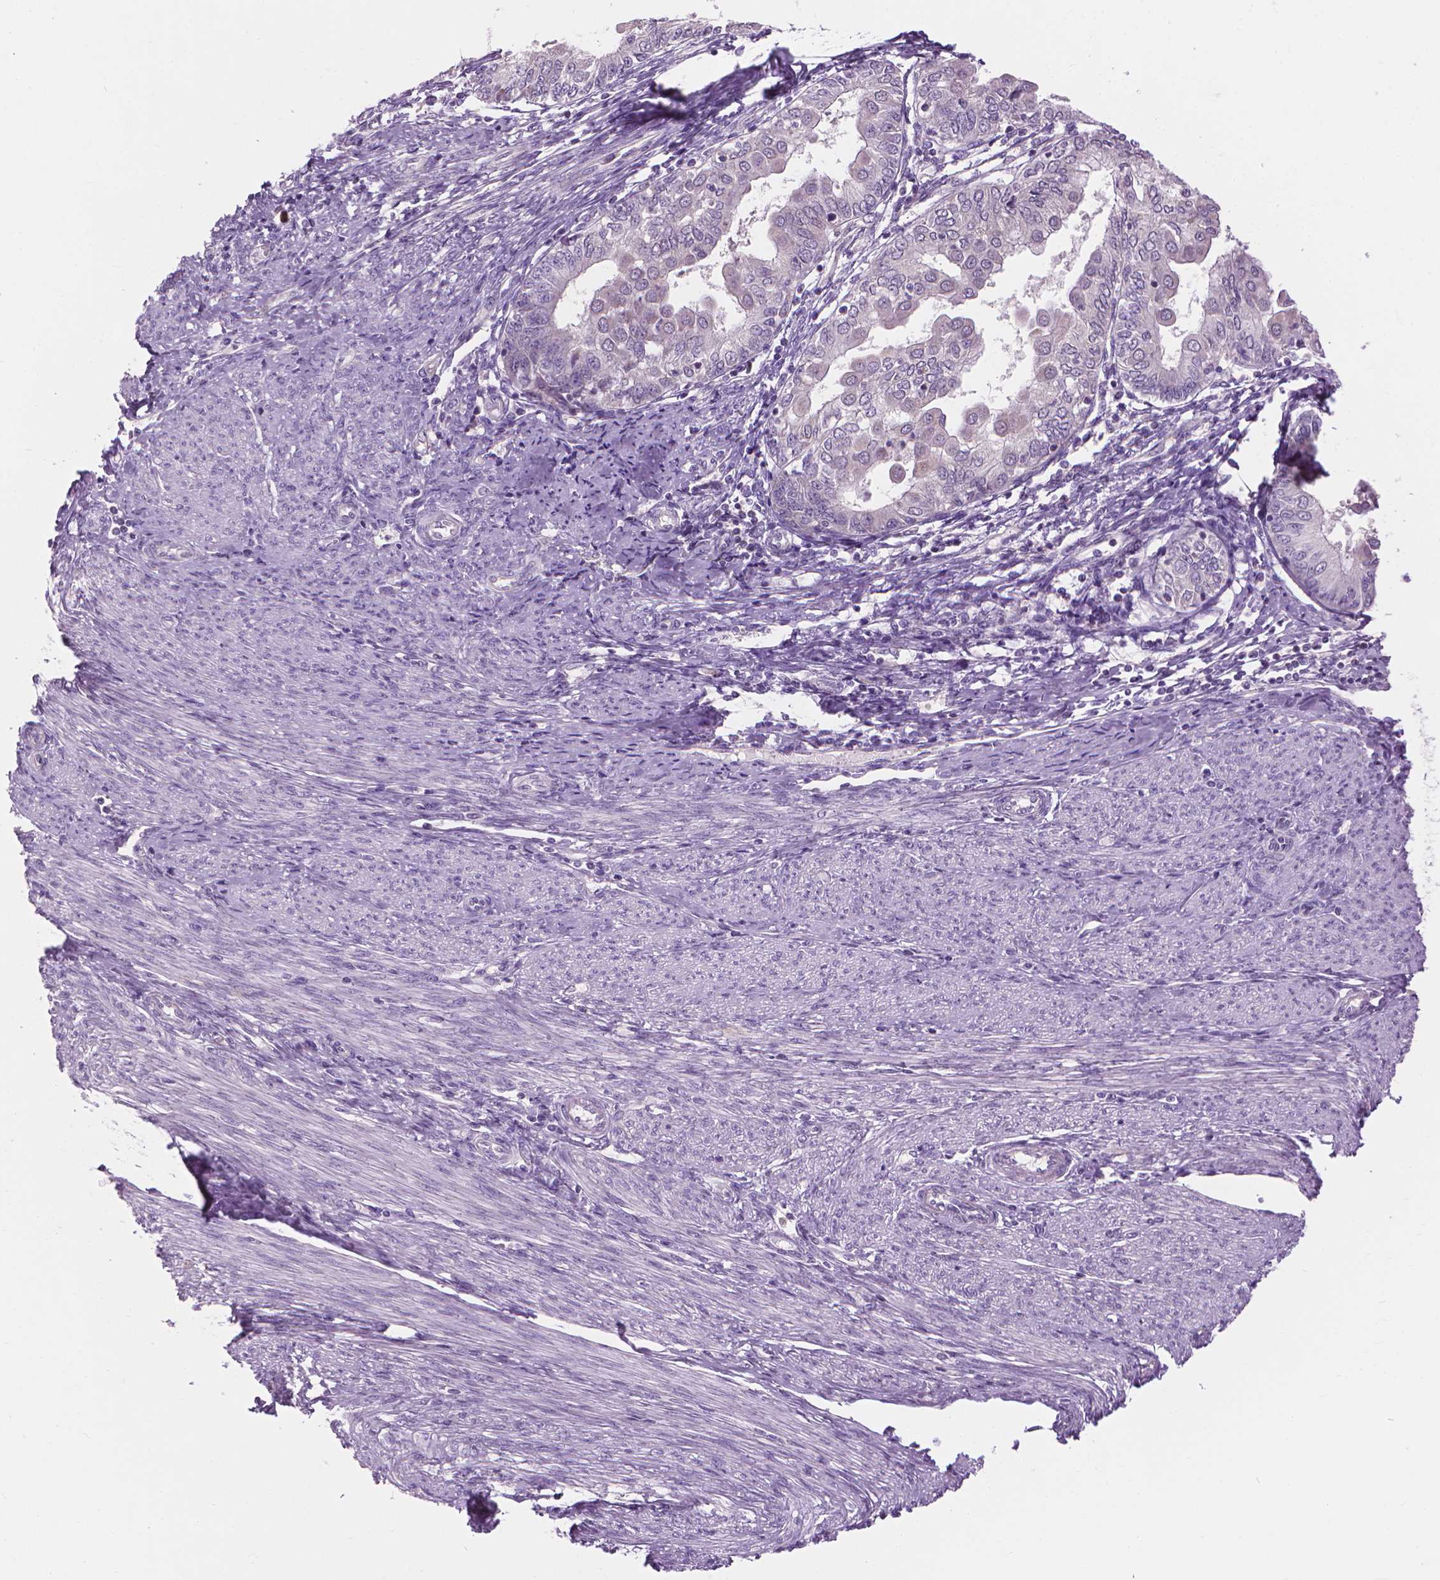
{"staining": {"intensity": "negative", "quantity": "none", "location": "none"}, "tissue": "endometrial cancer", "cell_type": "Tumor cells", "image_type": "cancer", "snomed": [{"axis": "morphology", "description": "Adenocarcinoma, NOS"}, {"axis": "topography", "description": "Endometrium"}], "caption": "There is no significant positivity in tumor cells of endometrial cancer (adenocarcinoma). (Brightfield microscopy of DAB (3,3'-diaminobenzidine) IHC at high magnification).", "gene": "CFAP126", "patient": {"sex": "female", "age": 68}}